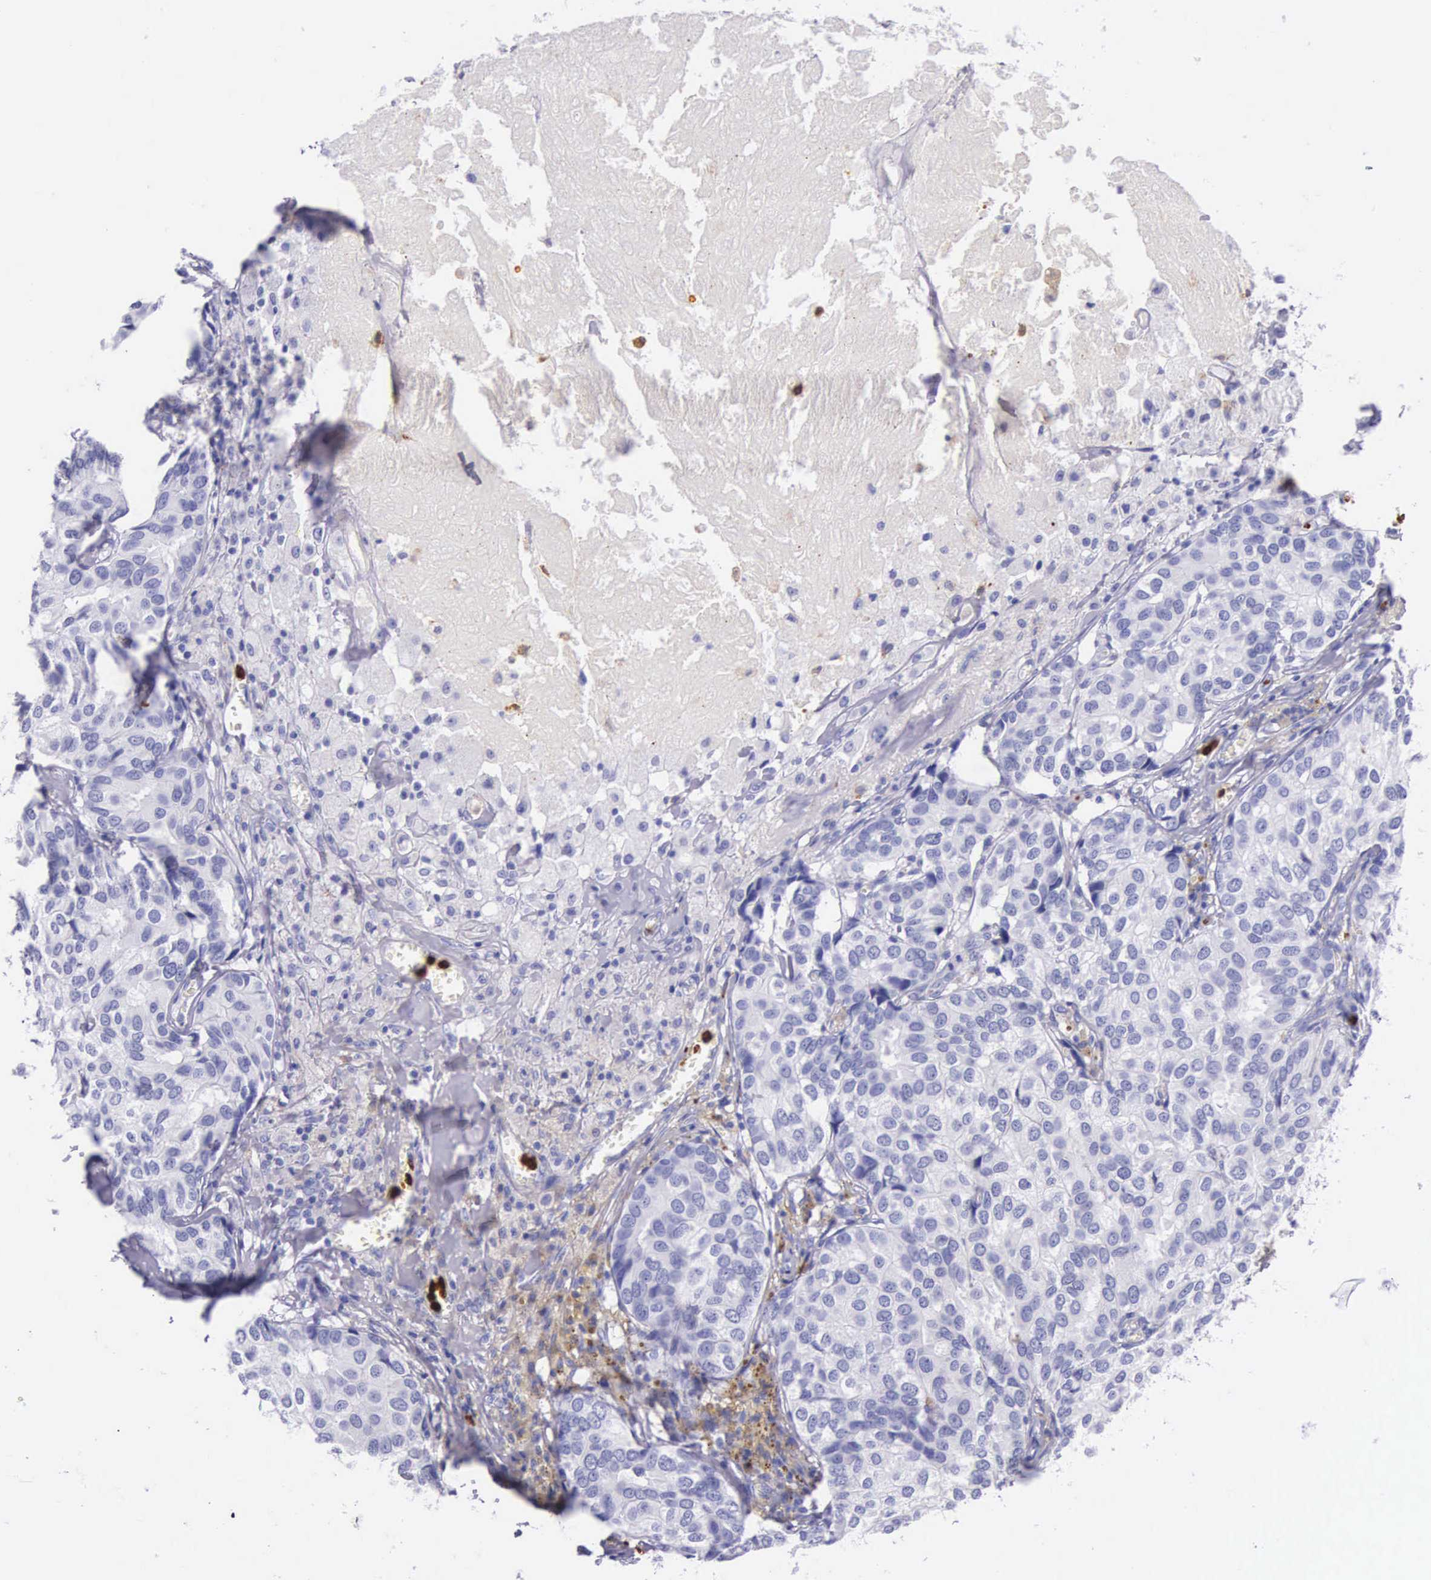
{"staining": {"intensity": "negative", "quantity": "none", "location": "none"}, "tissue": "breast cancer", "cell_type": "Tumor cells", "image_type": "cancer", "snomed": [{"axis": "morphology", "description": "Duct carcinoma"}, {"axis": "topography", "description": "Breast"}], "caption": "Immunohistochemical staining of invasive ductal carcinoma (breast) exhibits no significant expression in tumor cells.", "gene": "FCN1", "patient": {"sex": "female", "age": 68}}